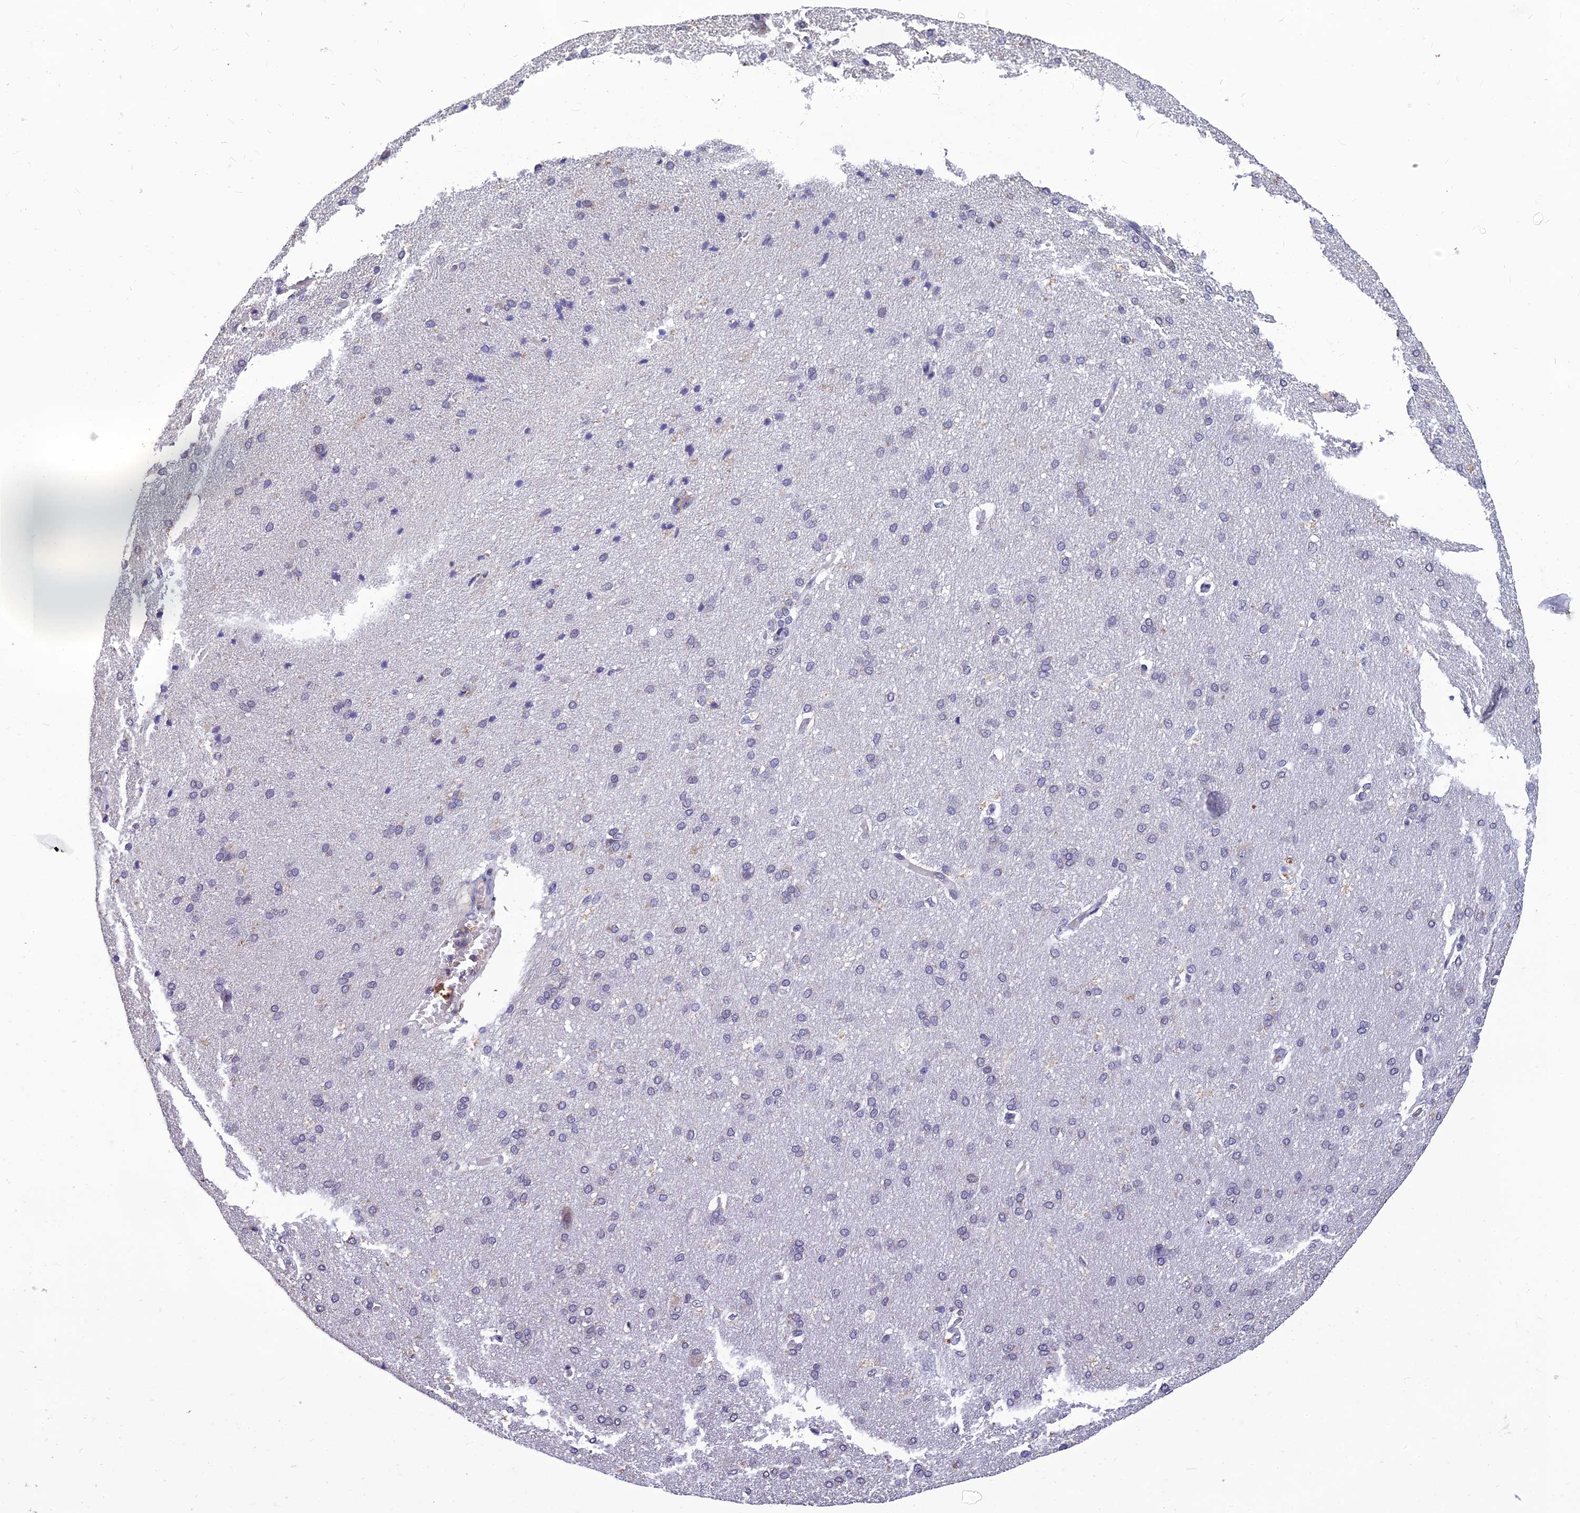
{"staining": {"intensity": "negative", "quantity": "none", "location": "none"}, "tissue": "cerebral cortex", "cell_type": "Endothelial cells", "image_type": "normal", "snomed": [{"axis": "morphology", "description": "Normal tissue, NOS"}, {"axis": "topography", "description": "Cerebral cortex"}], "caption": "A high-resolution image shows immunohistochemistry staining of unremarkable cerebral cortex, which displays no significant positivity in endothelial cells. (DAB immunohistochemistry (IHC) with hematoxylin counter stain).", "gene": "GRWD1", "patient": {"sex": "male", "age": 62}}